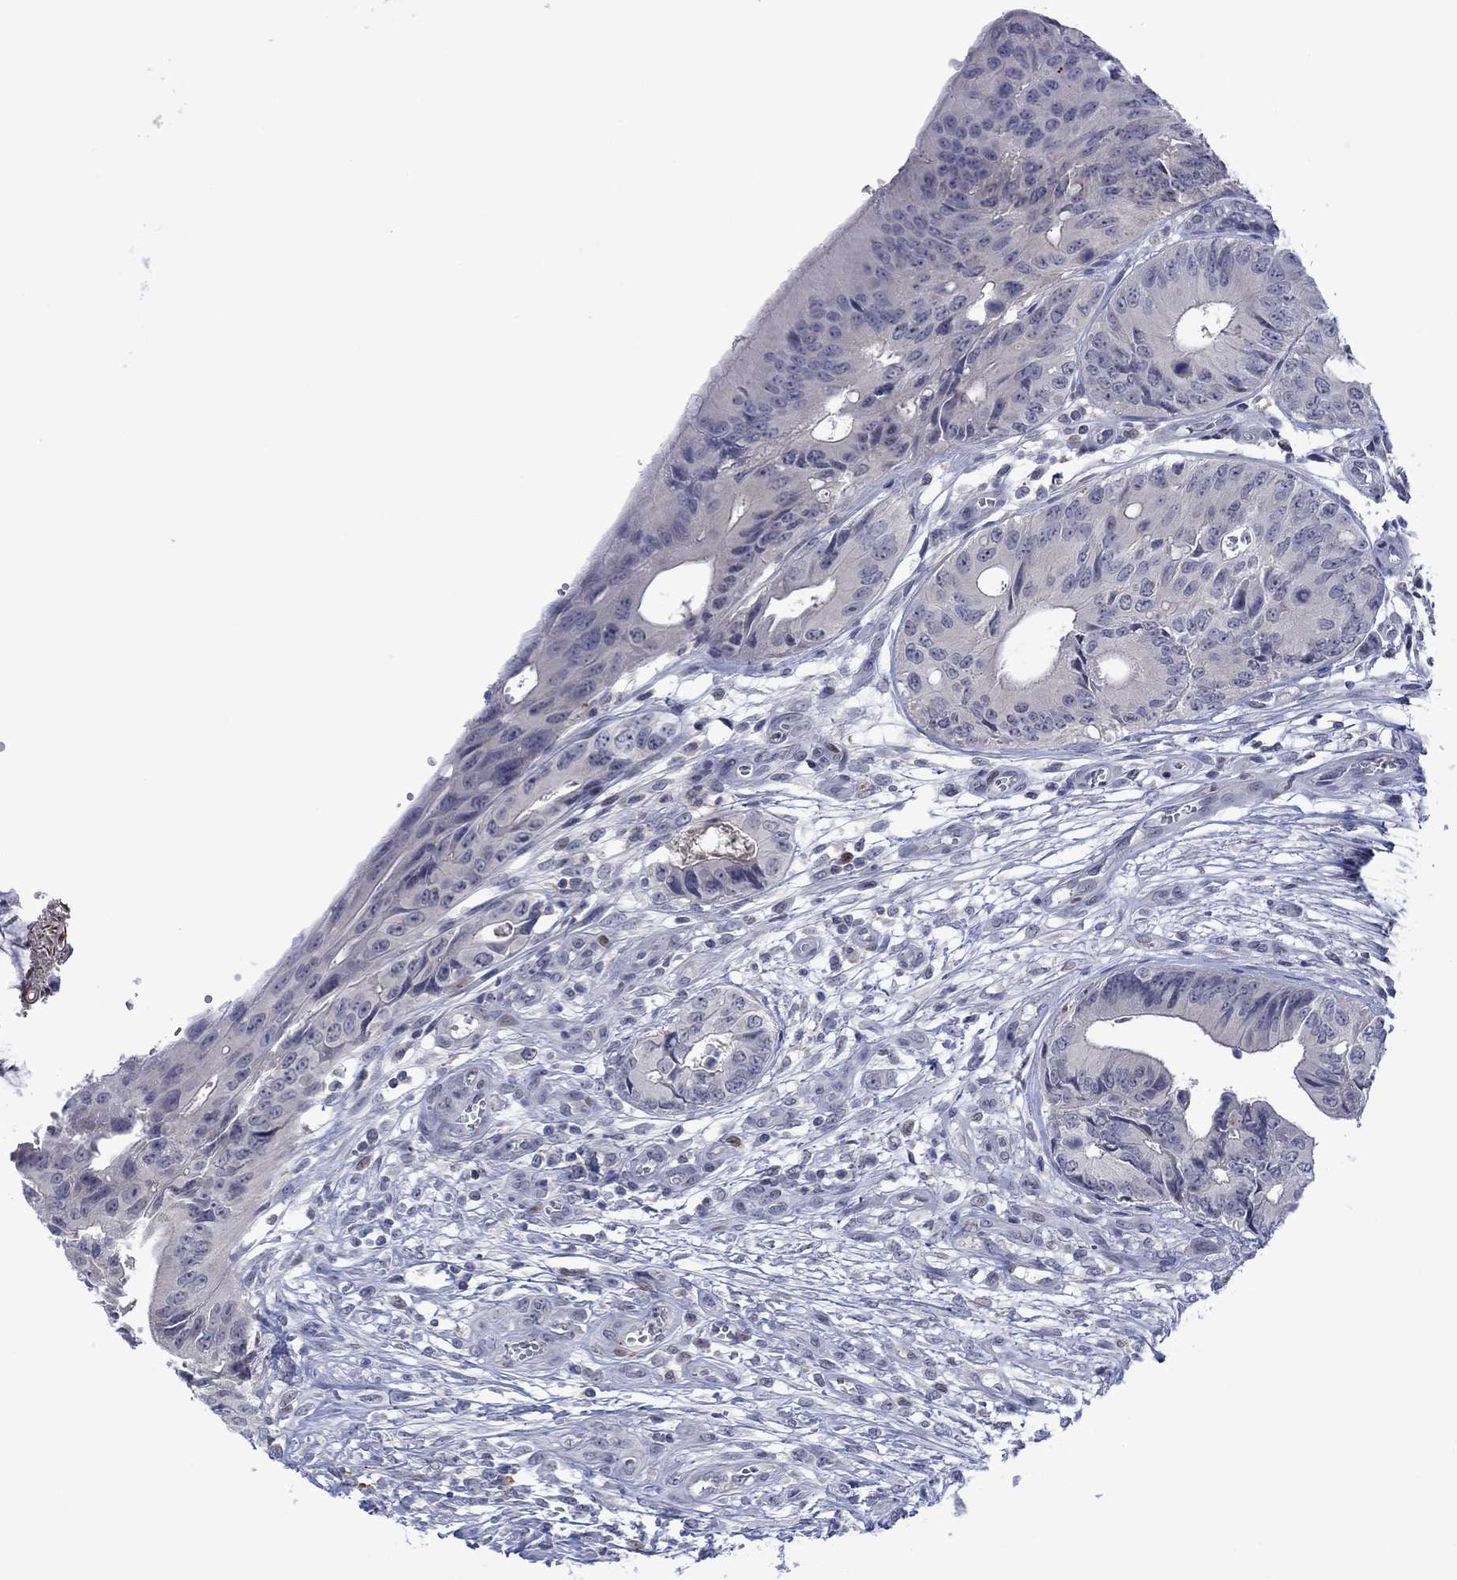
{"staining": {"intensity": "negative", "quantity": "none", "location": "none"}, "tissue": "colorectal cancer", "cell_type": "Tumor cells", "image_type": "cancer", "snomed": [{"axis": "morphology", "description": "Normal tissue, NOS"}, {"axis": "morphology", "description": "Adenocarcinoma, NOS"}, {"axis": "topography", "description": "Colon"}], "caption": "This is an IHC photomicrograph of colorectal cancer. There is no staining in tumor cells.", "gene": "AGL", "patient": {"sex": "male", "age": 65}}